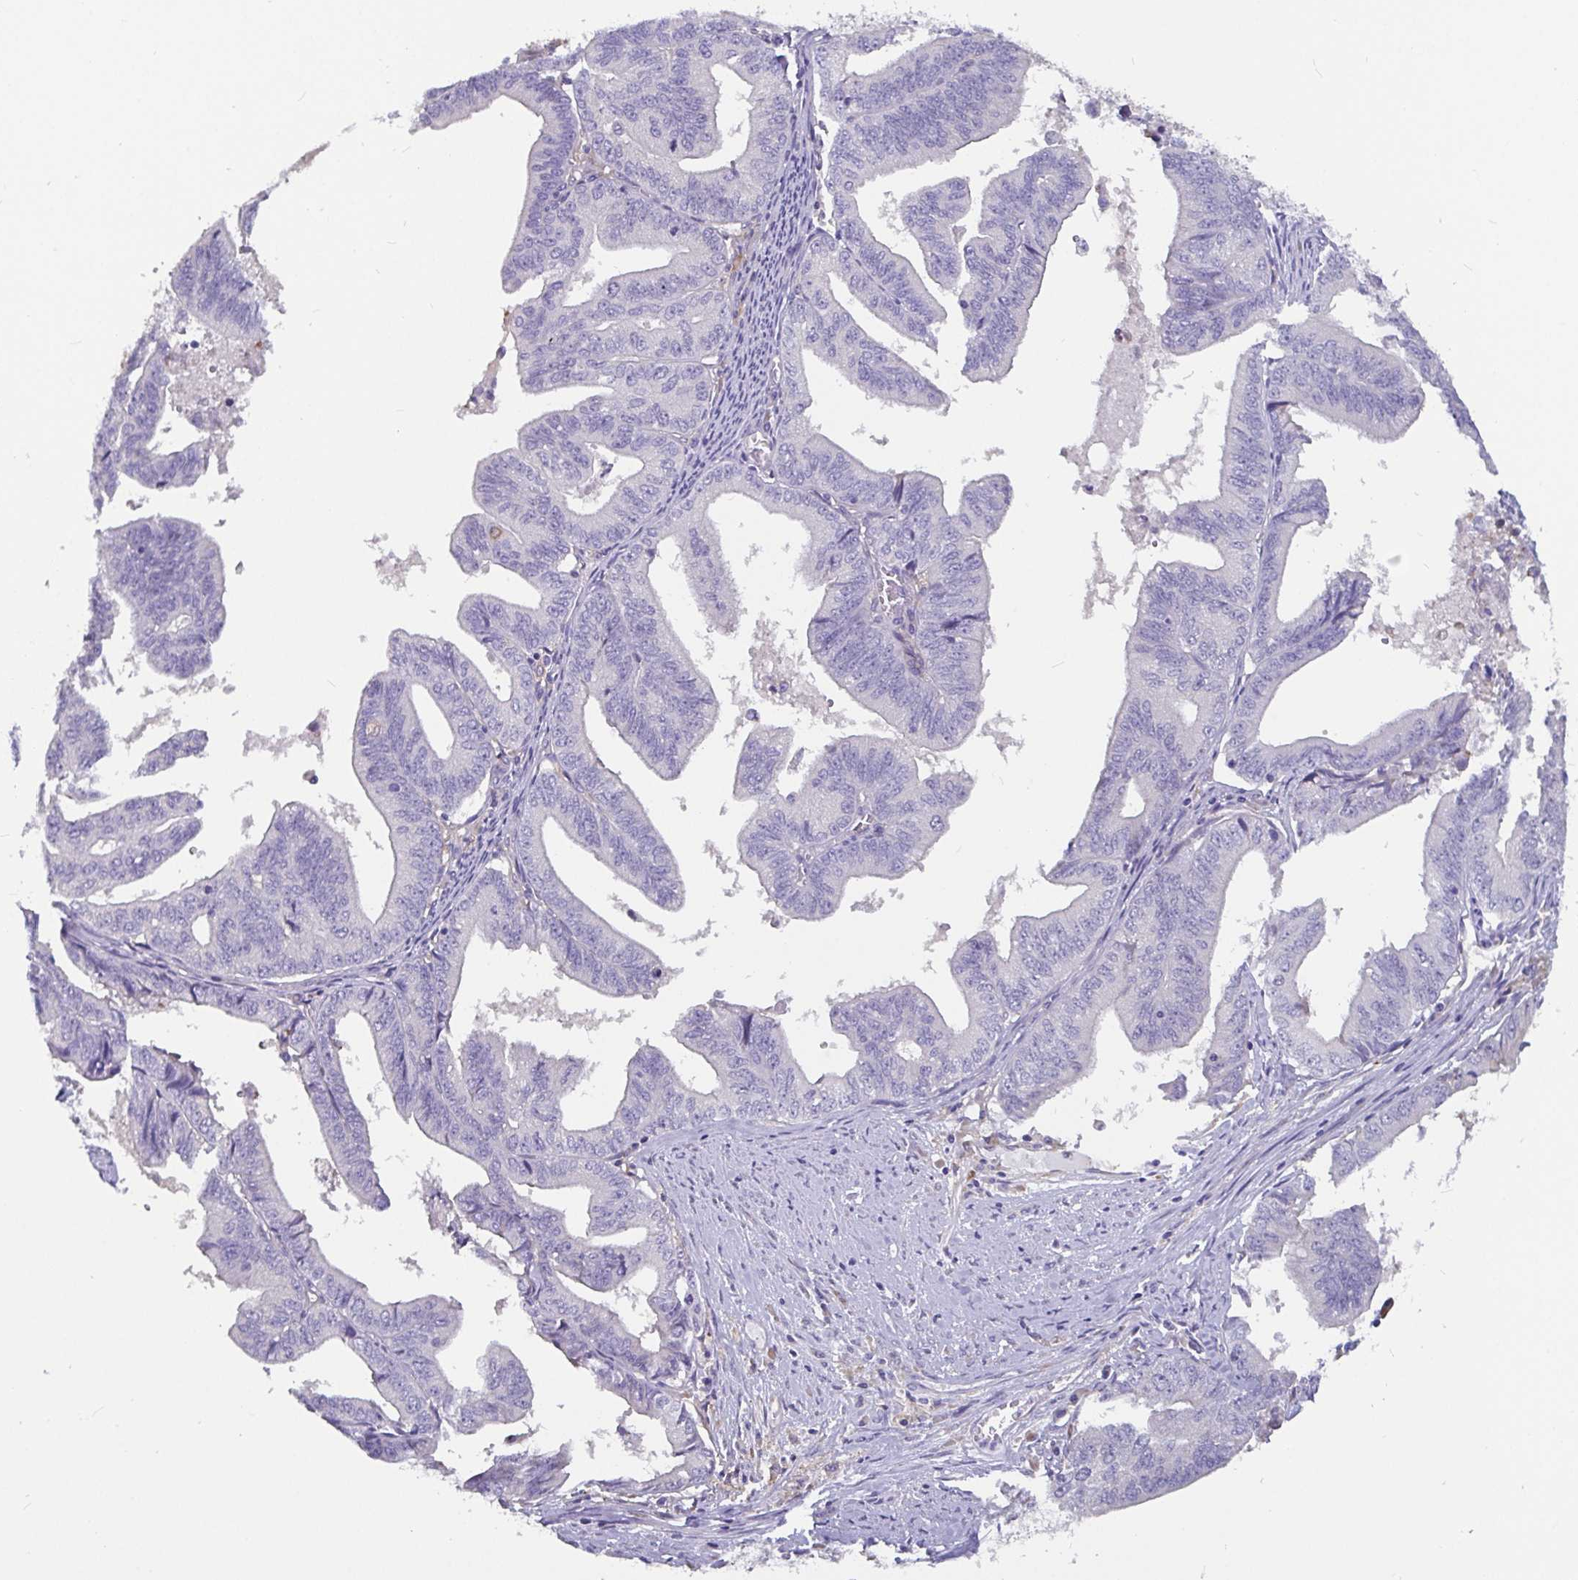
{"staining": {"intensity": "negative", "quantity": "none", "location": "none"}, "tissue": "endometrial cancer", "cell_type": "Tumor cells", "image_type": "cancer", "snomed": [{"axis": "morphology", "description": "Adenocarcinoma, NOS"}, {"axis": "topography", "description": "Endometrium"}], "caption": "An immunohistochemistry micrograph of adenocarcinoma (endometrial) is shown. There is no staining in tumor cells of adenocarcinoma (endometrial).", "gene": "ADAMTS6", "patient": {"sex": "female", "age": 65}}